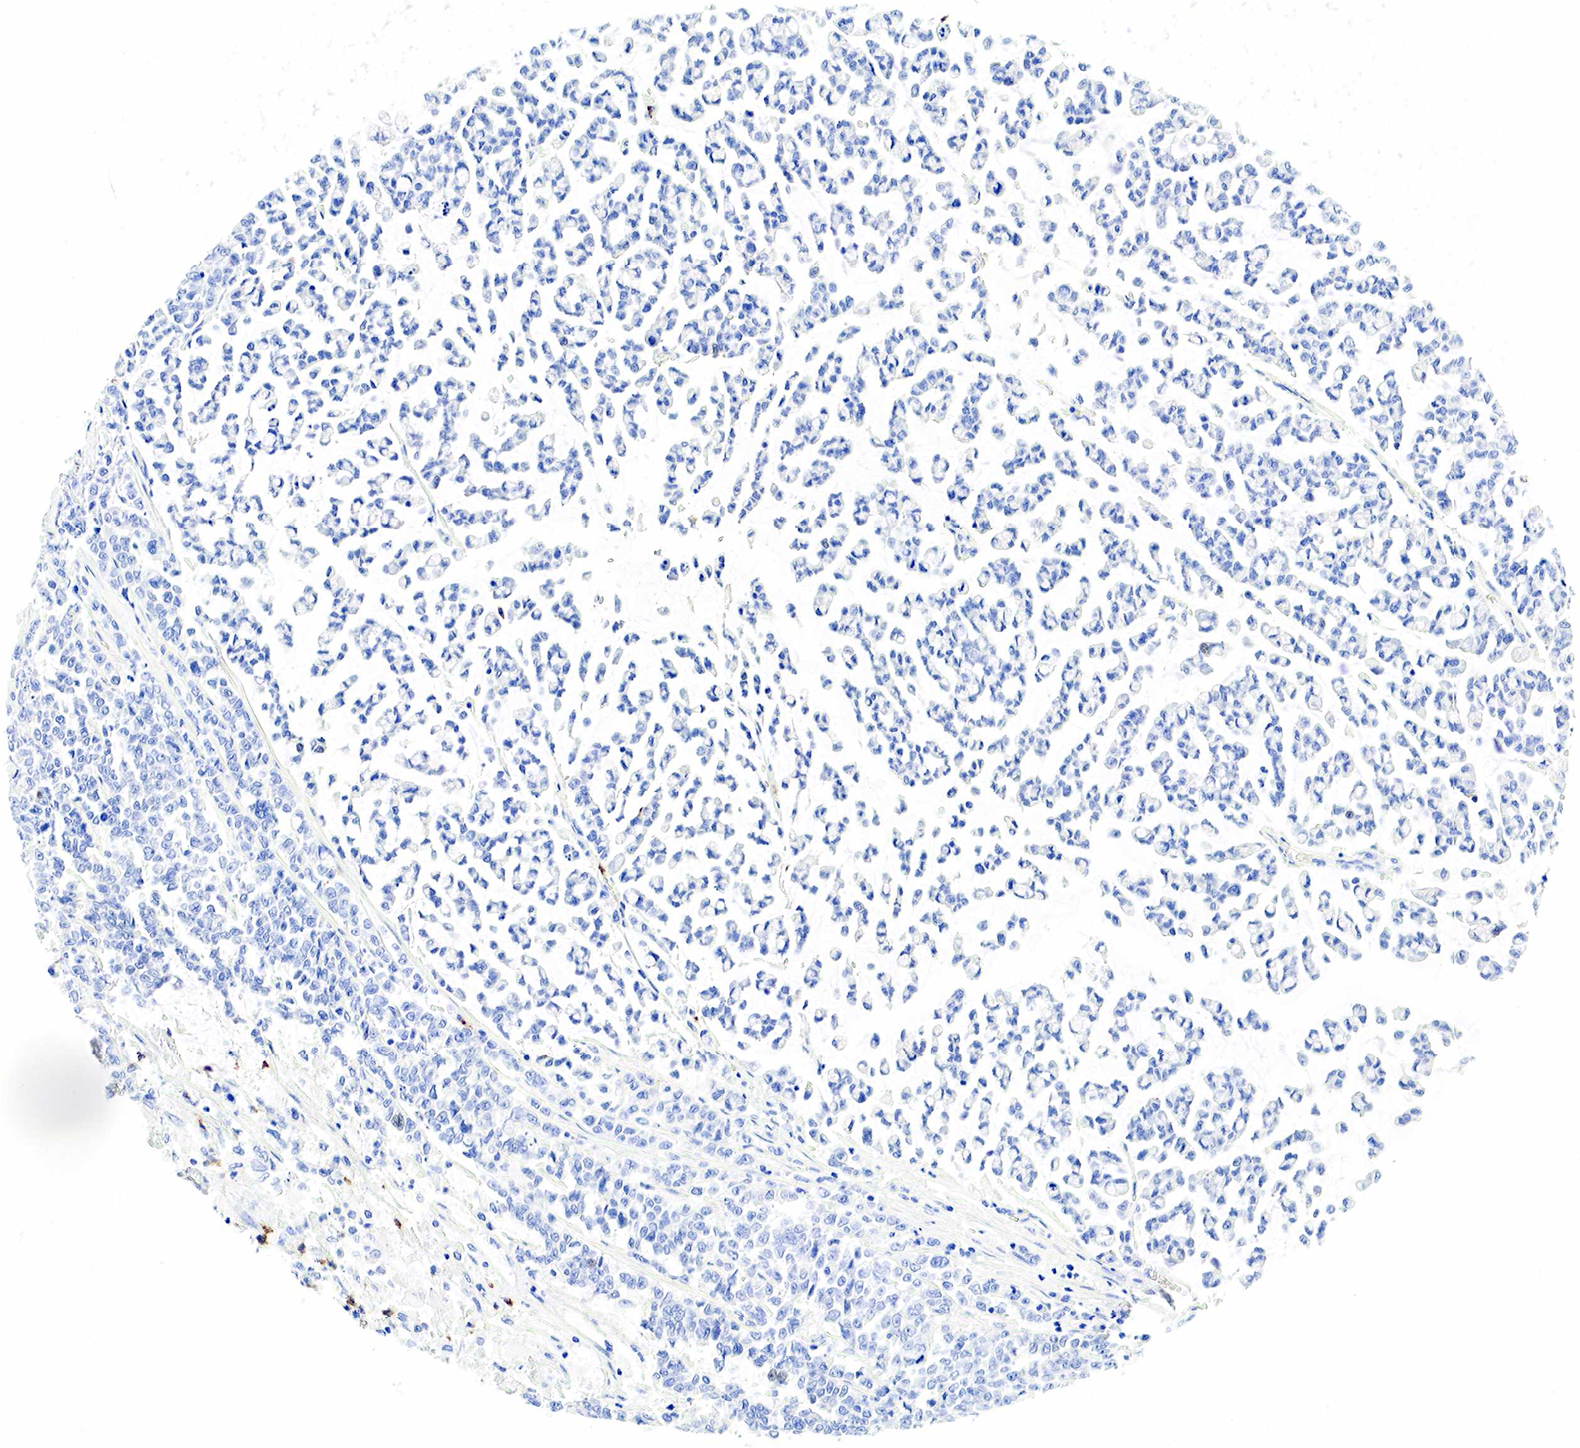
{"staining": {"intensity": "negative", "quantity": "none", "location": "none"}, "tissue": "liver cancer", "cell_type": "Tumor cells", "image_type": "cancer", "snomed": [{"axis": "morphology", "description": "Carcinoma, metastatic, NOS"}, {"axis": "topography", "description": "Liver"}], "caption": "Tumor cells are negative for brown protein staining in liver cancer (metastatic carcinoma).", "gene": "FUT4", "patient": {"sex": "female", "age": 58}}